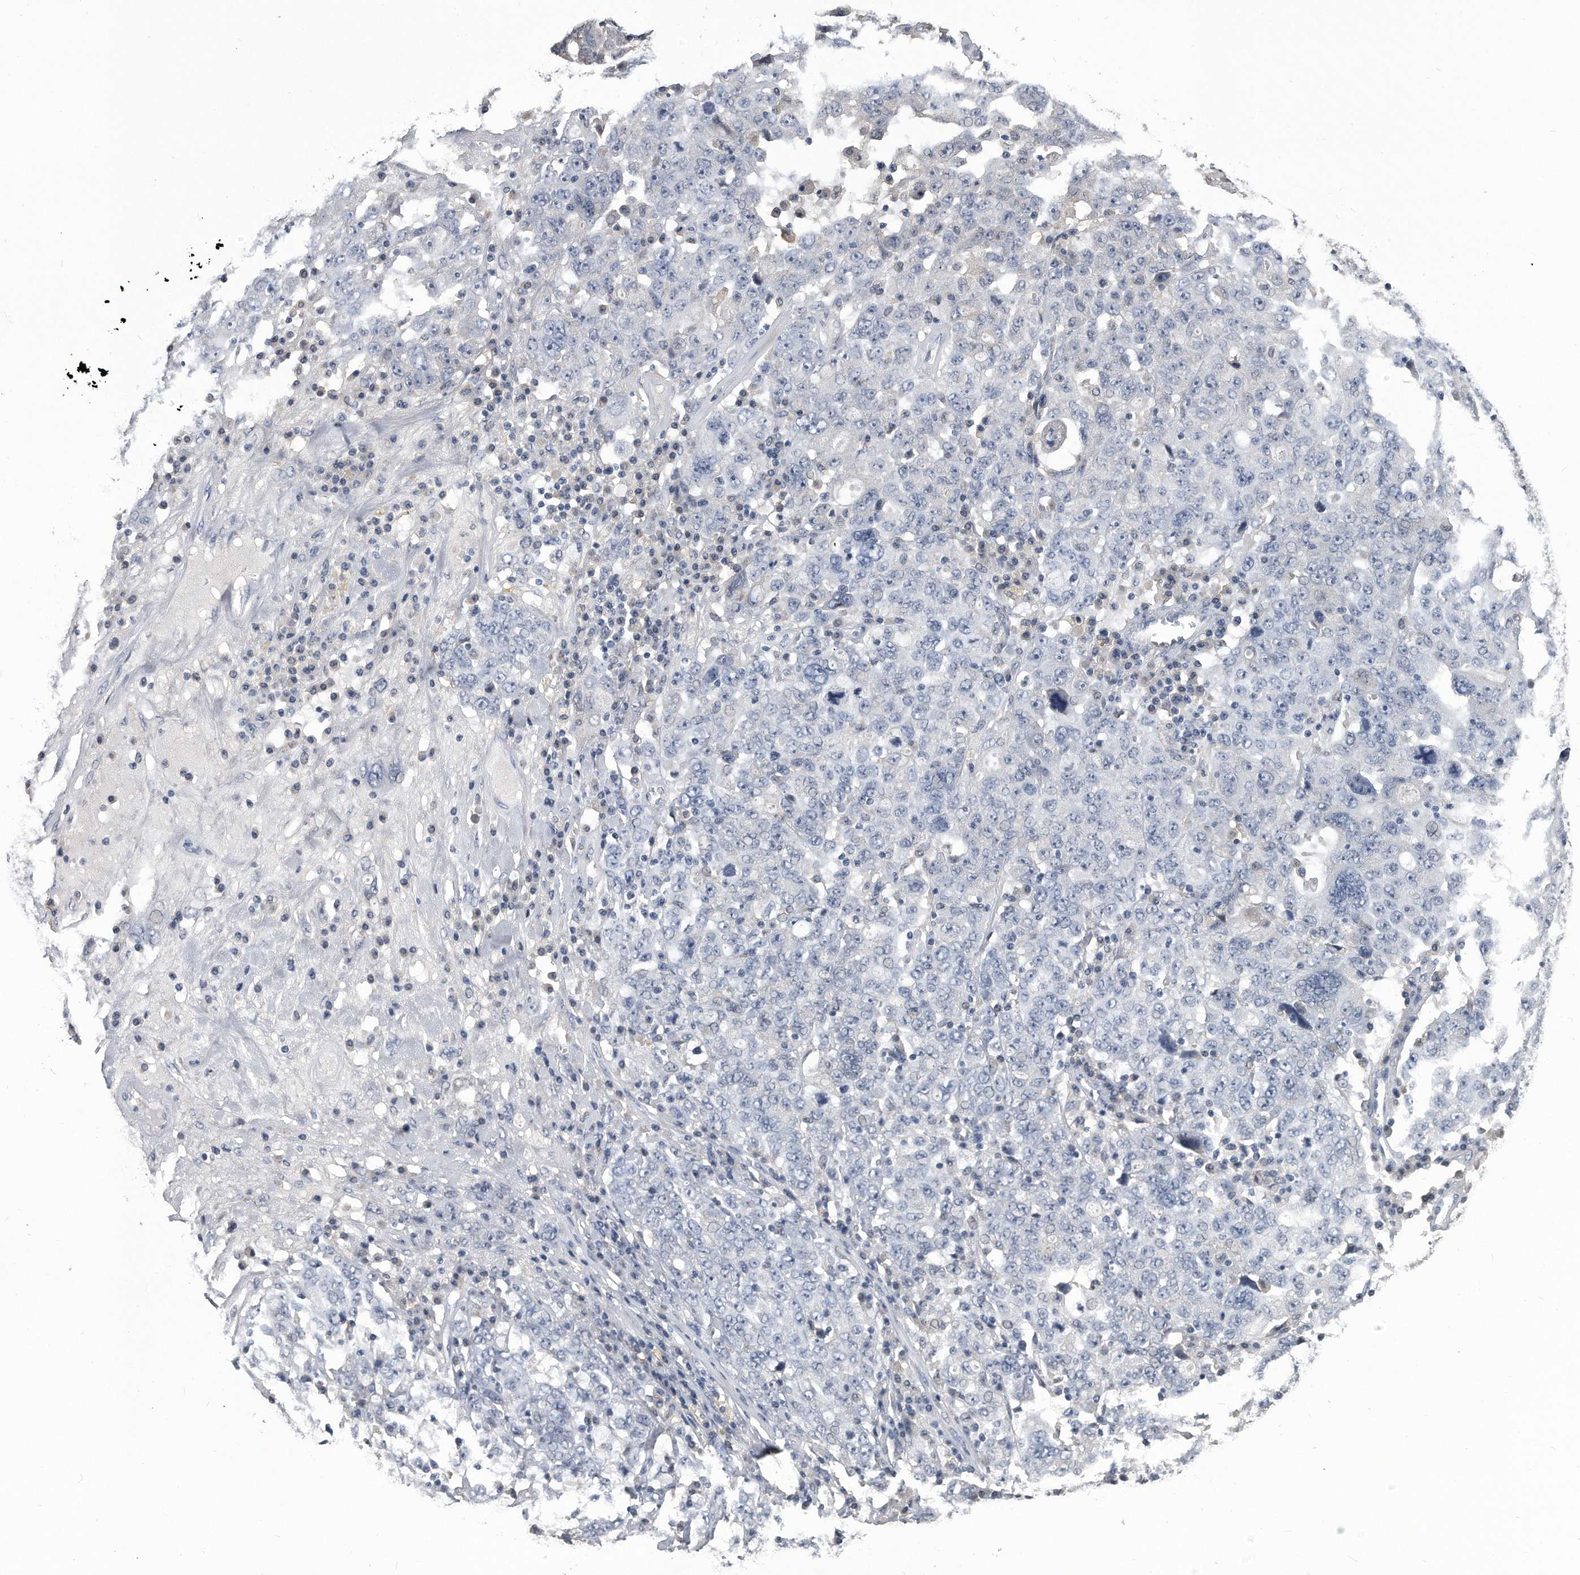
{"staining": {"intensity": "negative", "quantity": "none", "location": "none"}, "tissue": "ovarian cancer", "cell_type": "Tumor cells", "image_type": "cancer", "snomed": [{"axis": "morphology", "description": "Carcinoma, endometroid"}, {"axis": "topography", "description": "Ovary"}], "caption": "Protein analysis of endometroid carcinoma (ovarian) exhibits no significant expression in tumor cells. (DAB immunohistochemistry (IHC) with hematoxylin counter stain).", "gene": "PDXK", "patient": {"sex": "female", "age": 62}}